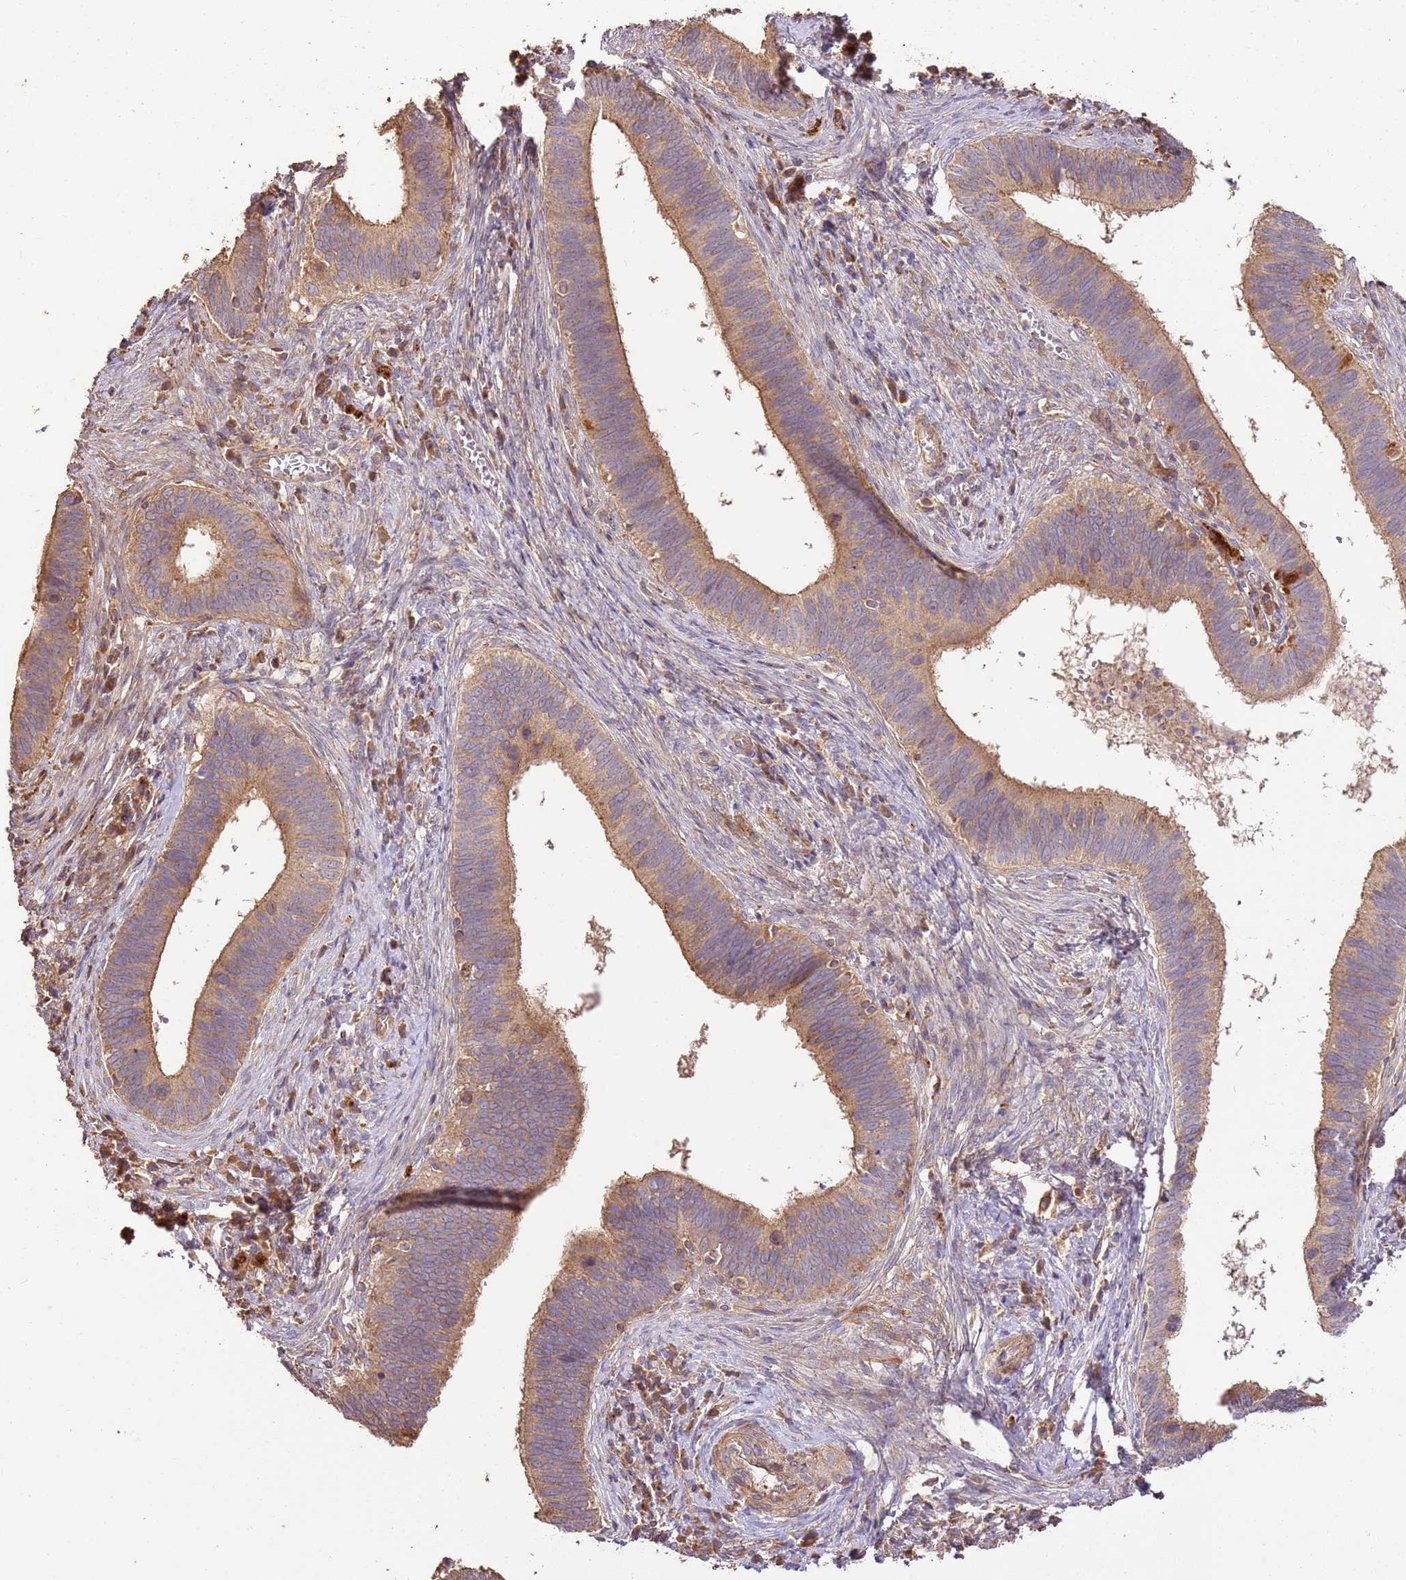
{"staining": {"intensity": "moderate", "quantity": ">75%", "location": "cytoplasmic/membranous"}, "tissue": "cervical cancer", "cell_type": "Tumor cells", "image_type": "cancer", "snomed": [{"axis": "morphology", "description": "Adenocarcinoma, NOS"}, {"axis": "topography", "description": "Cervix"}], "caption": "A histopathology image of human cervical adenocarcinoma stained for a protein reveals moderate cytoplasmic/membranous brown staining in tumor cells. (Stains: DAB (3,3'-diaminobenzidine) in brown, nuclei in blue, Microscopy: brightfield microscopy at high magnification).", "gene": "CEP55", "patient": {"sex": "female", "age": 42}}